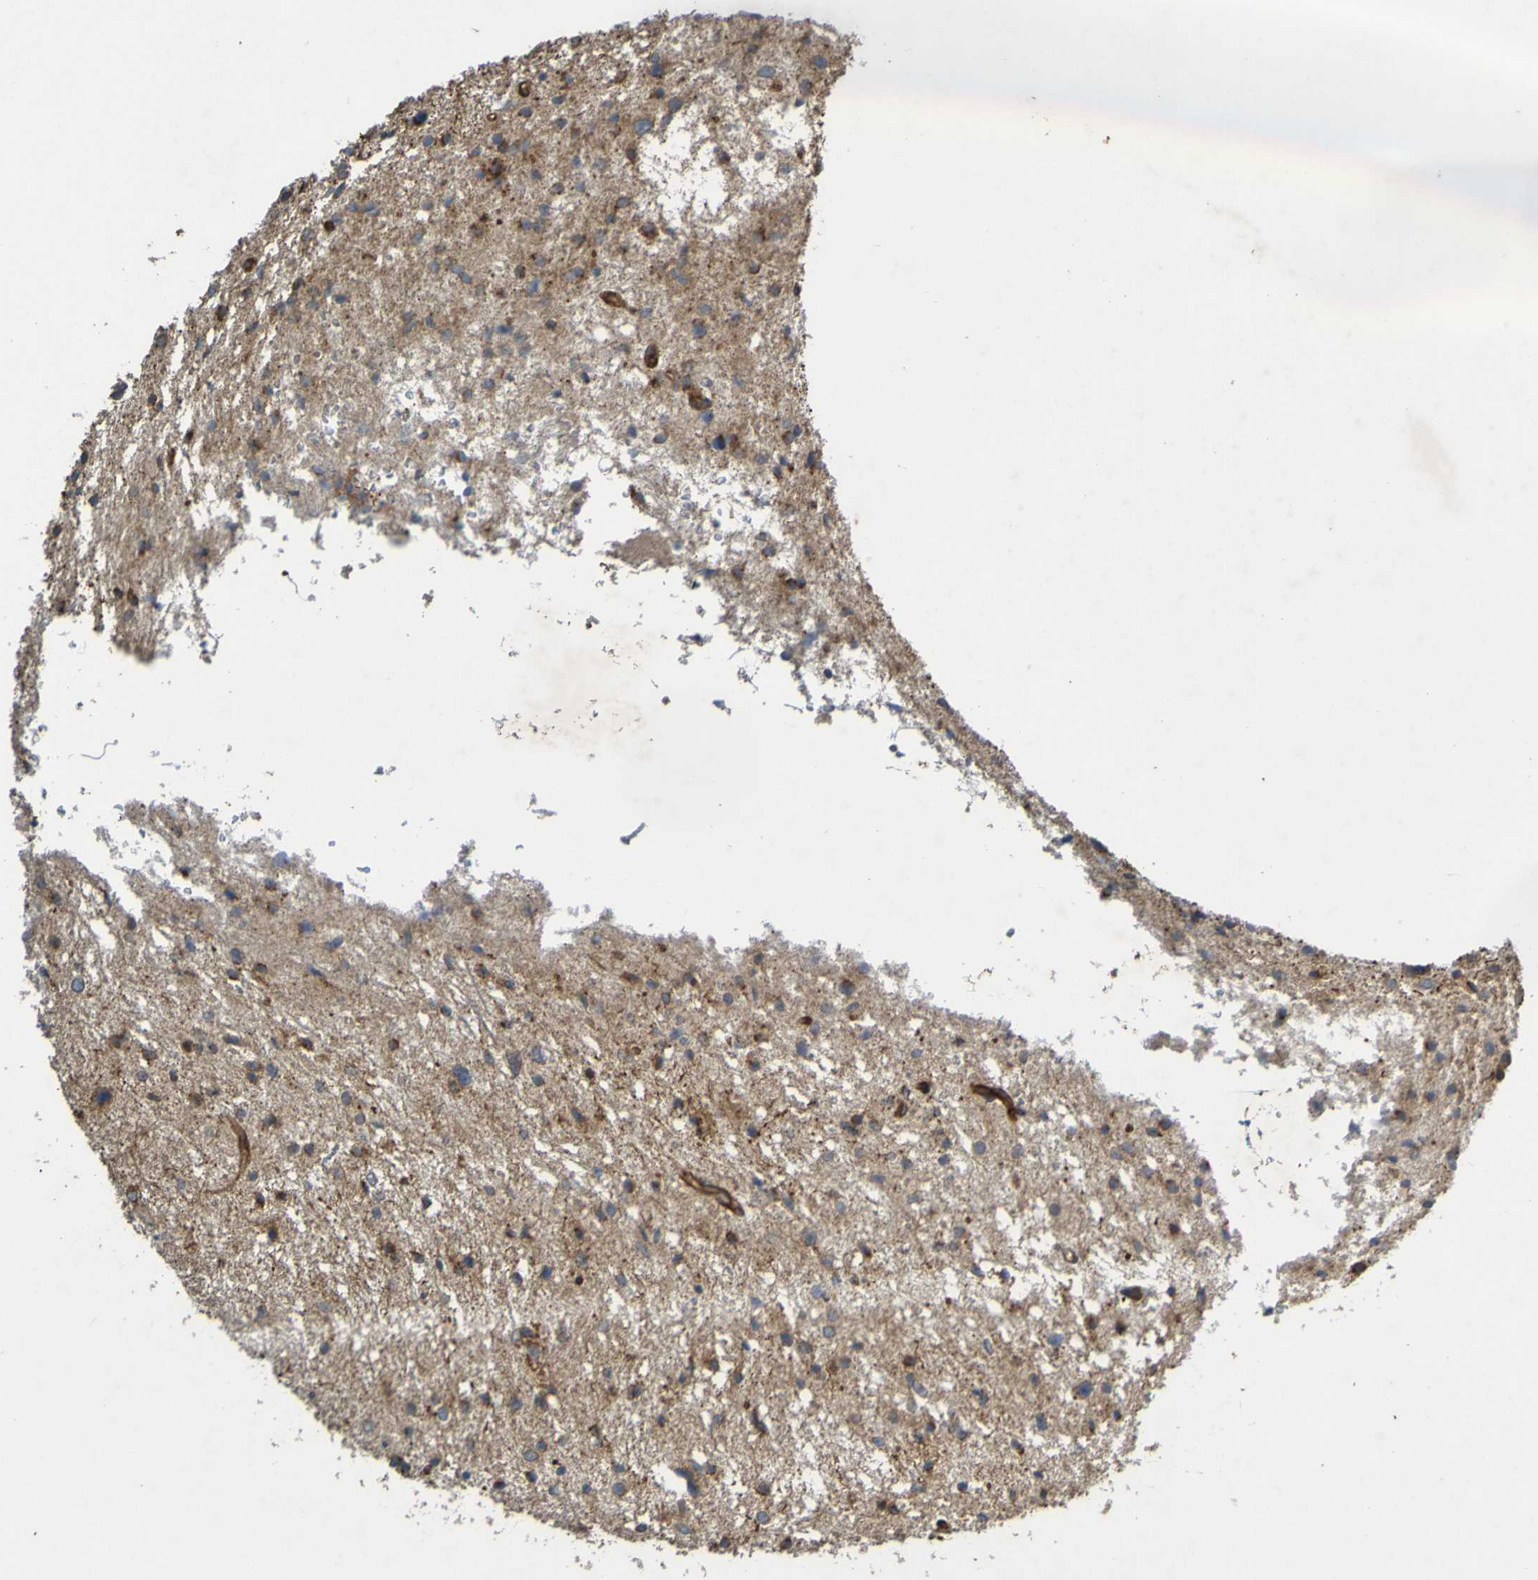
{"staining": {"intensity": "negative", "quantity": "none", "location": "none"}, "tissue": "glioma", "cell_type": "Tumor cells", "image_type": "cancer", "snomed": [{"axis": "morphology", "description": "Glioma, malignant, Low grade"}, {"axis": "topography", "description": "Brain"}], "caption": "This is an immunohistochemistry histopathology image of human glioma. There is no staining in tumor cells.", "gene": "B3GAT2", "patient": {"sex": "female", "age": 37}}